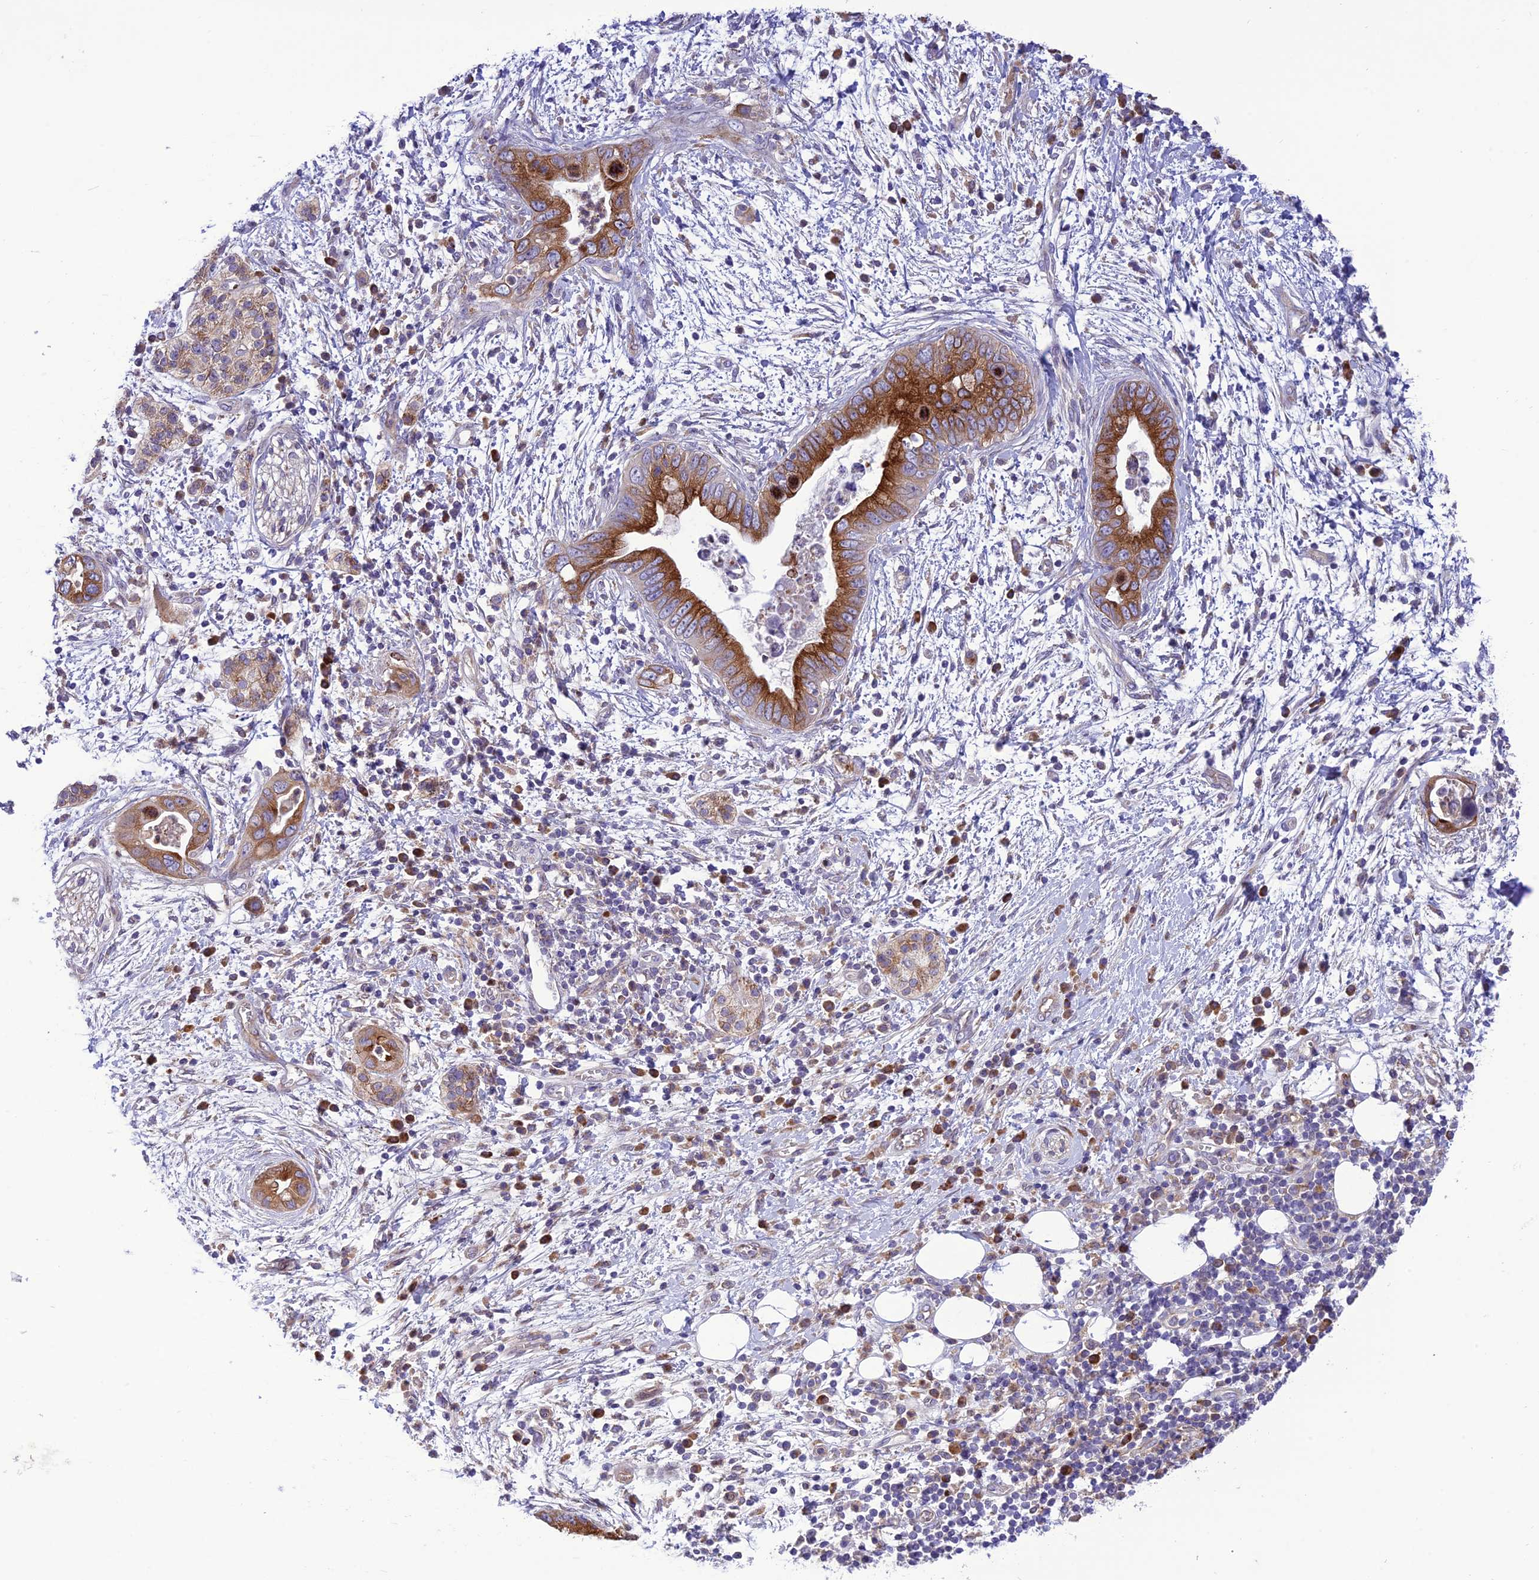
{"staining": {"intensity": "strong", "quantity": ">75%", "location": "cytoplasmic/membranous"}, "tissue": "pancreatic cancer", "cell_type": "Tumor cells", "image_type": "cancer", "snomed": [{"axis": "morphology", "description": "Adenocarcinoma, NOS"}, {"axis": "topography", "description": "Pancreas"}], "caption": "Strong cytoplasmic/membranous positivity is identified in about >75% of tumor cells in pancreatic adenocarcinoma.", "gene": "JMY", "patient": {"sex": "male", "age": 75}}